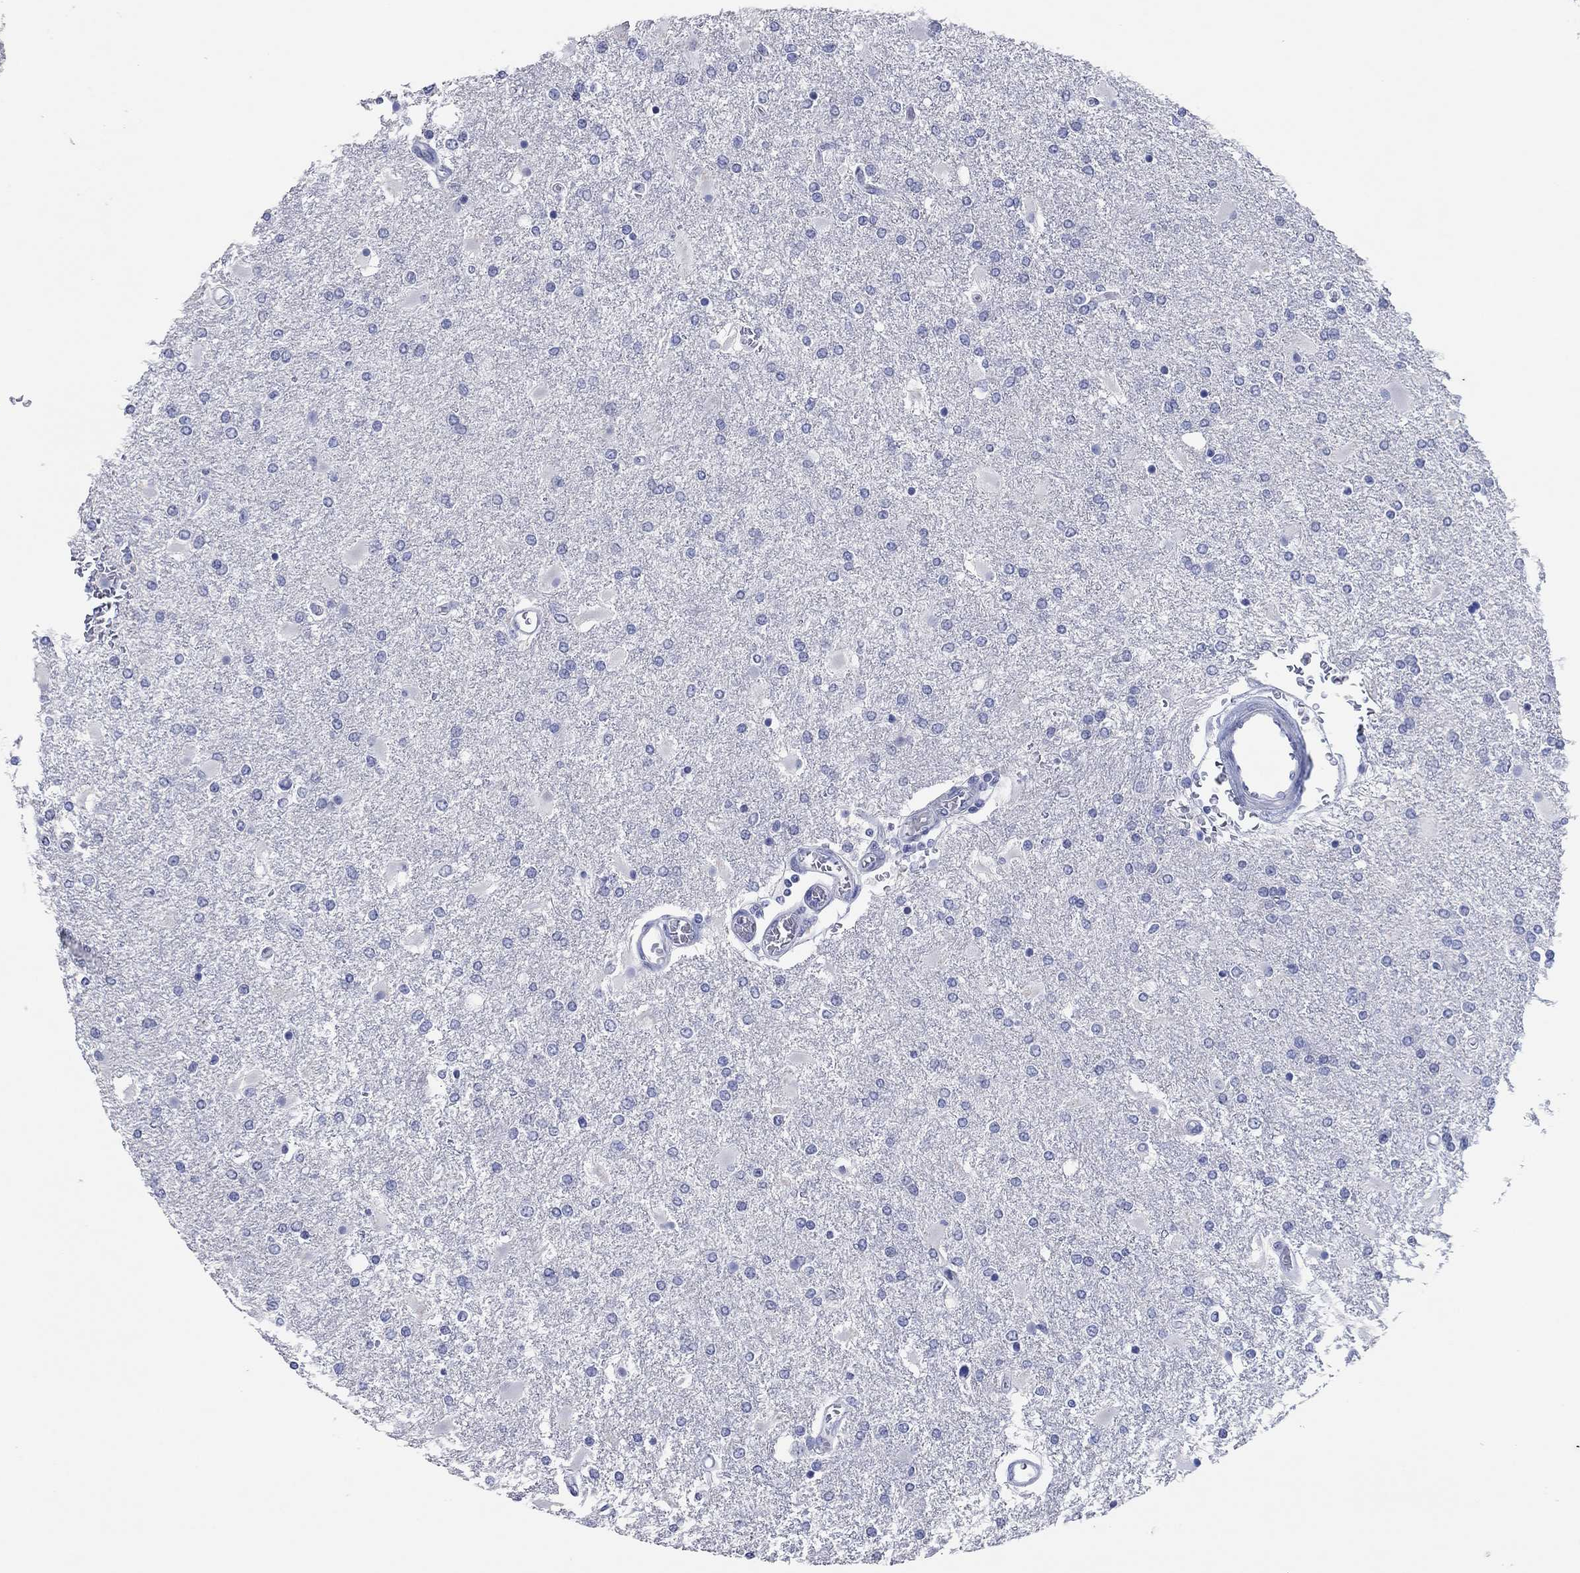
{"staining": {"intensity": "negative", "quantity": "none", "location": "none"}, "tissue": "glioma", "cell_type": "Tumor cells", "image_type": "cancer", "snomed": [{"axis": "morphology", "description": "Glioma, malignant, High grade"}, {"axis": "topography", "description": "Cerebral cortex"}], "caption": "This histopathology image is of malignant glioma (high-grade) stained with immunohistochemistry (IHC) to label a protein in brown with the nuclei are counter-stained blue. There is no staining in tumor cells.", "gene": "POU5F1", "patient": {"sex": "male", "age": 79}}